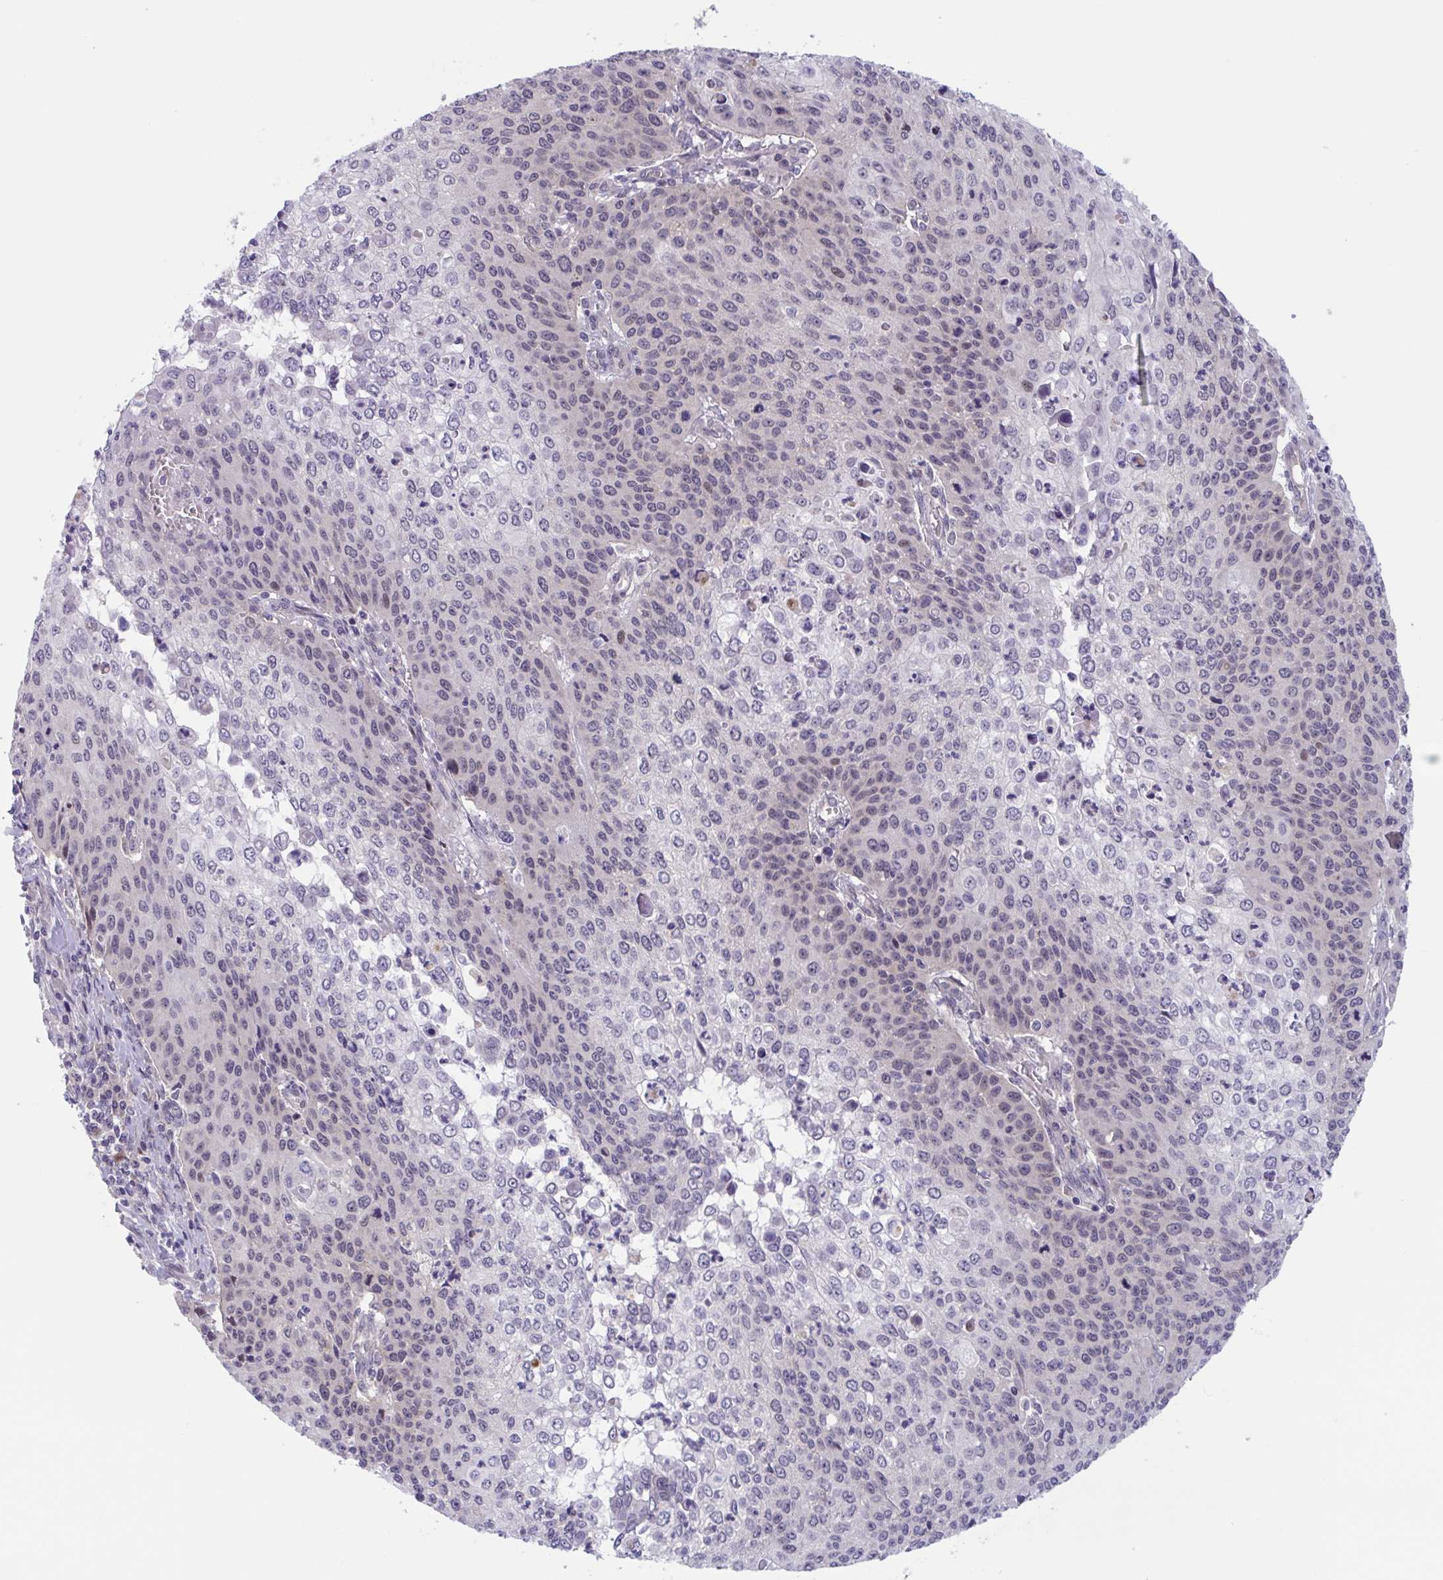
{"staining": {"intensity": "moderate", "quantity": "<25%", "location": "nuclear"}, "tissue": "cervical cancer", "cell_type": "Tumor cells", "image_type": "cancer", "snomed": [{"axis": "morphology", "description": "Squamous cell carcinoma, NOS"}, {"axis": "topography", "description": "Cervix"}], "caption": "Approximately <25% of tumor cells in cervical cancer (squamous cell carcinoma) reveal moderate nuclear protein positivity as visualized by brown immunohistochemical staining.", "gene": "RIOK1", "patient": {"sex": "female", "age": 65}}